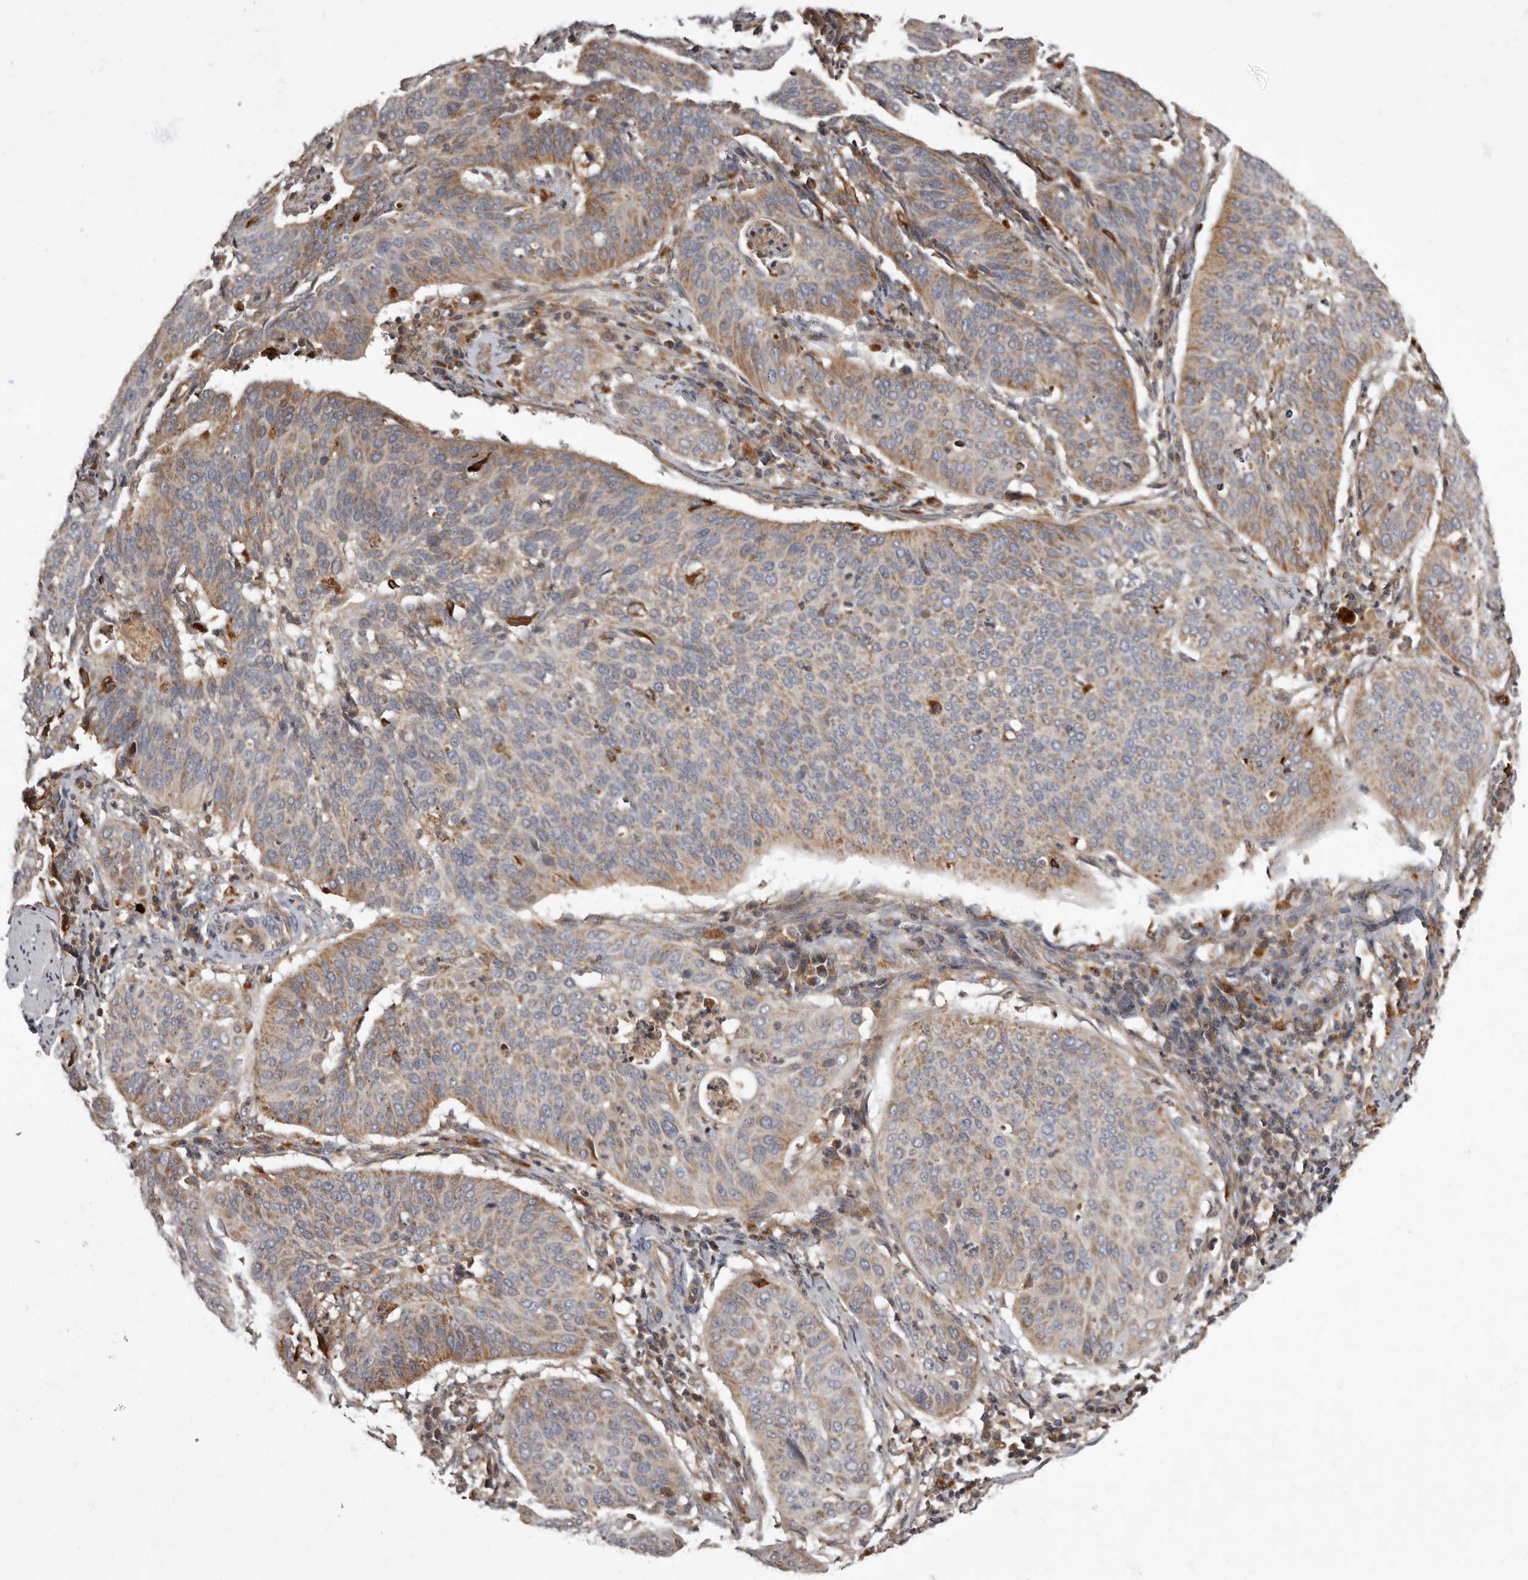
{"staining": {"intensity": "moderate", "quantity": "25%-75%", "location": "cytoplasmic/membranous"}, "tissue": "cervical cancer", "cell_type": "Tumor cells", "image_type": "cancer", "snomed": [{"axis": "morphology", "description": "Normal tissue, NOS"}, {"axis": "morphology", "description": "Squamous cell carcinoma, NOS"}, {"axis": "topography", "description": "Cervix"}], "caption": "Tumor cells exhibit moderate cytoplasmic/membranous expression in about 25%-75% of cells in squamous cell carcinoma (cervical). Using DAB (brown) and hematoxylin (blue) stains, captured at high magnification using brightfield microscopy.", "gene": "ADCY2", "patient": {"sex": "female", "age": 39}}